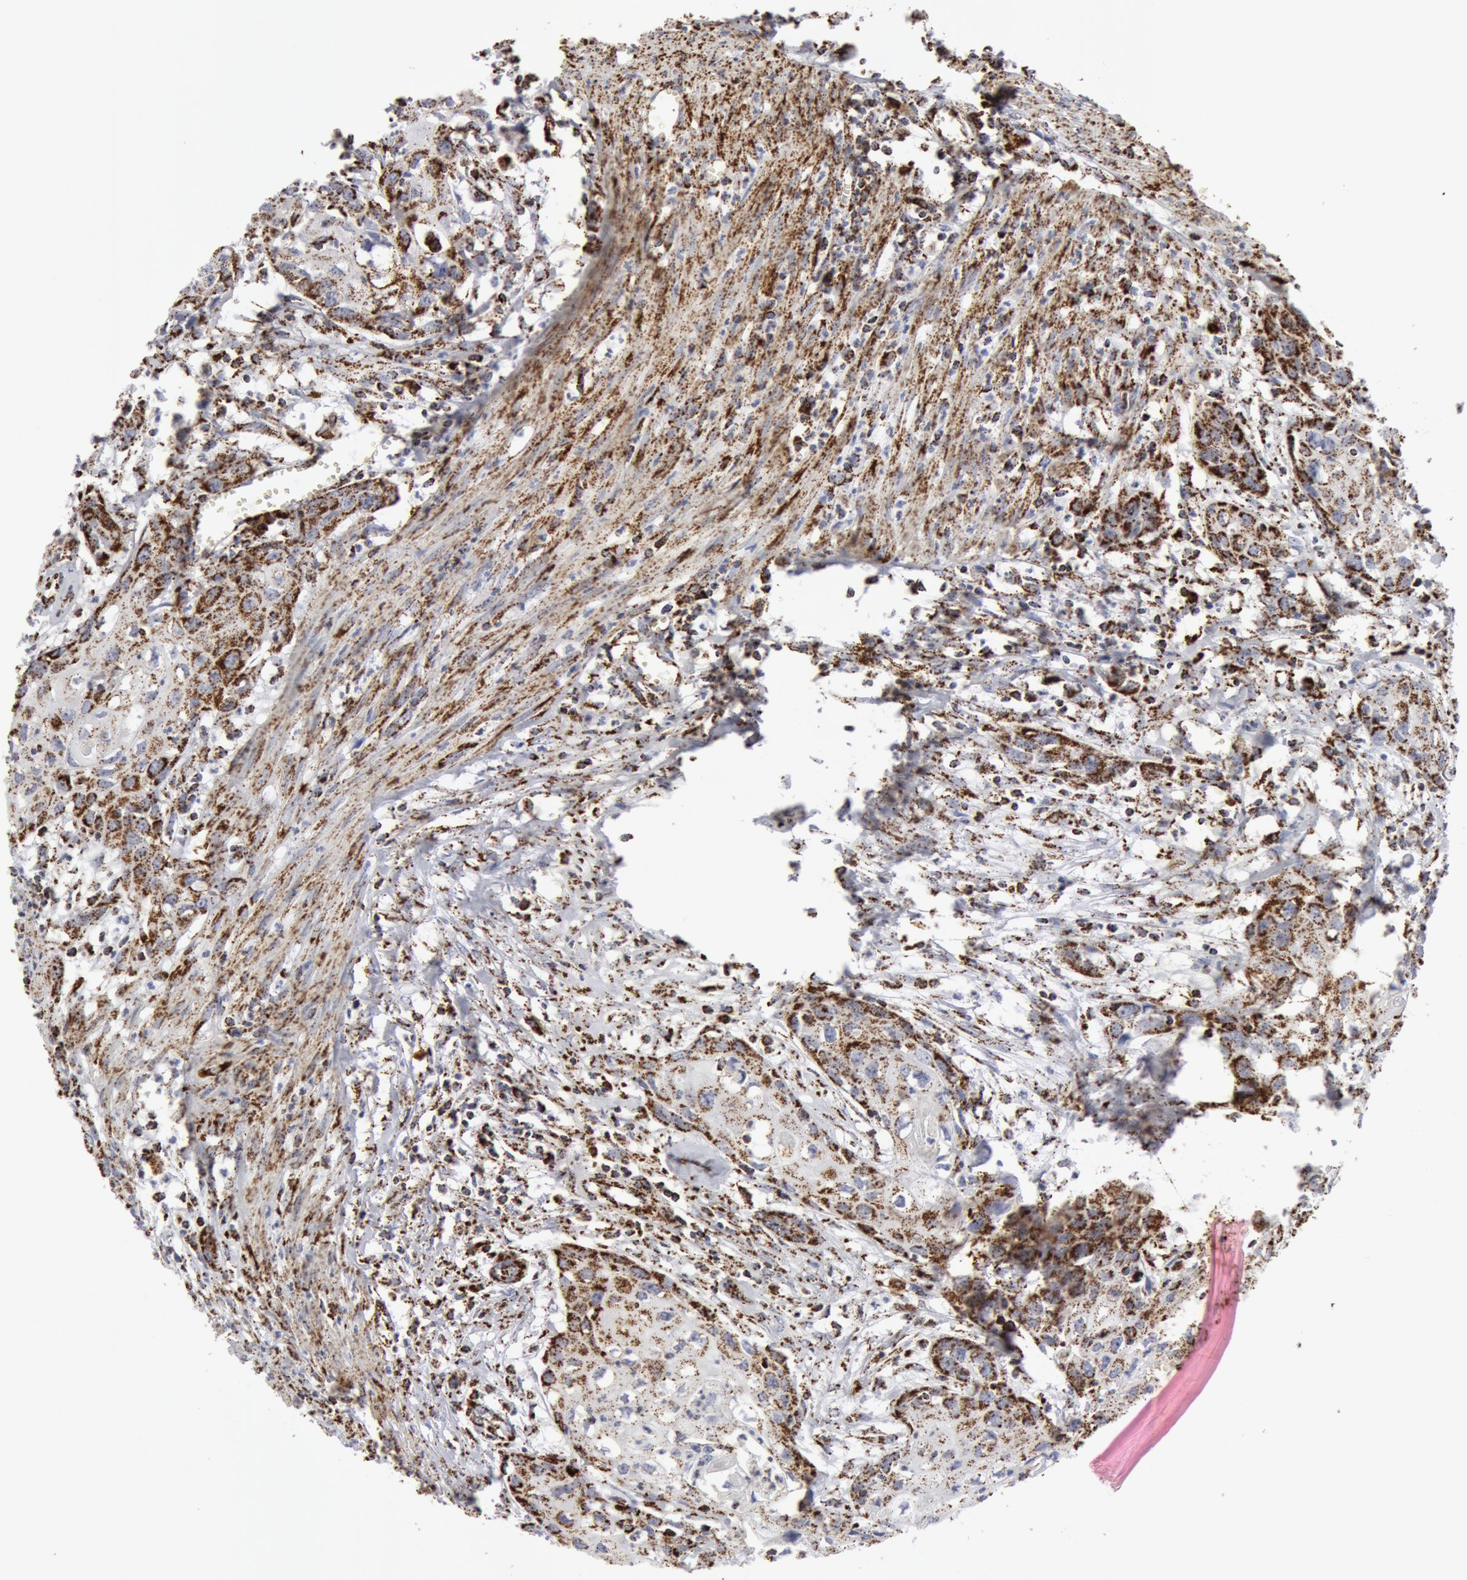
{"staining": {"intensity": "strong", "quantity": ">75%", "location": "cytoplasmic/membranous"}, "tissue": "urothelial cancer", "cell_type": "Tumor cells", "image_type": "cancer", "snomed": [{"axis": "morphology", "description": "Urothelial carcinoma, High grade"}, {"axis": "topography", "description": "Urinary bladder"}], "caption": "Protein expression analysis of urothelial carcinoma (high-grade) demonstrates strong cytoplasmic/membranous positivity in about >75% of tumor cells.", "gene": "ATP5F1B", "patient": {"sex": "male", "age": 54}}